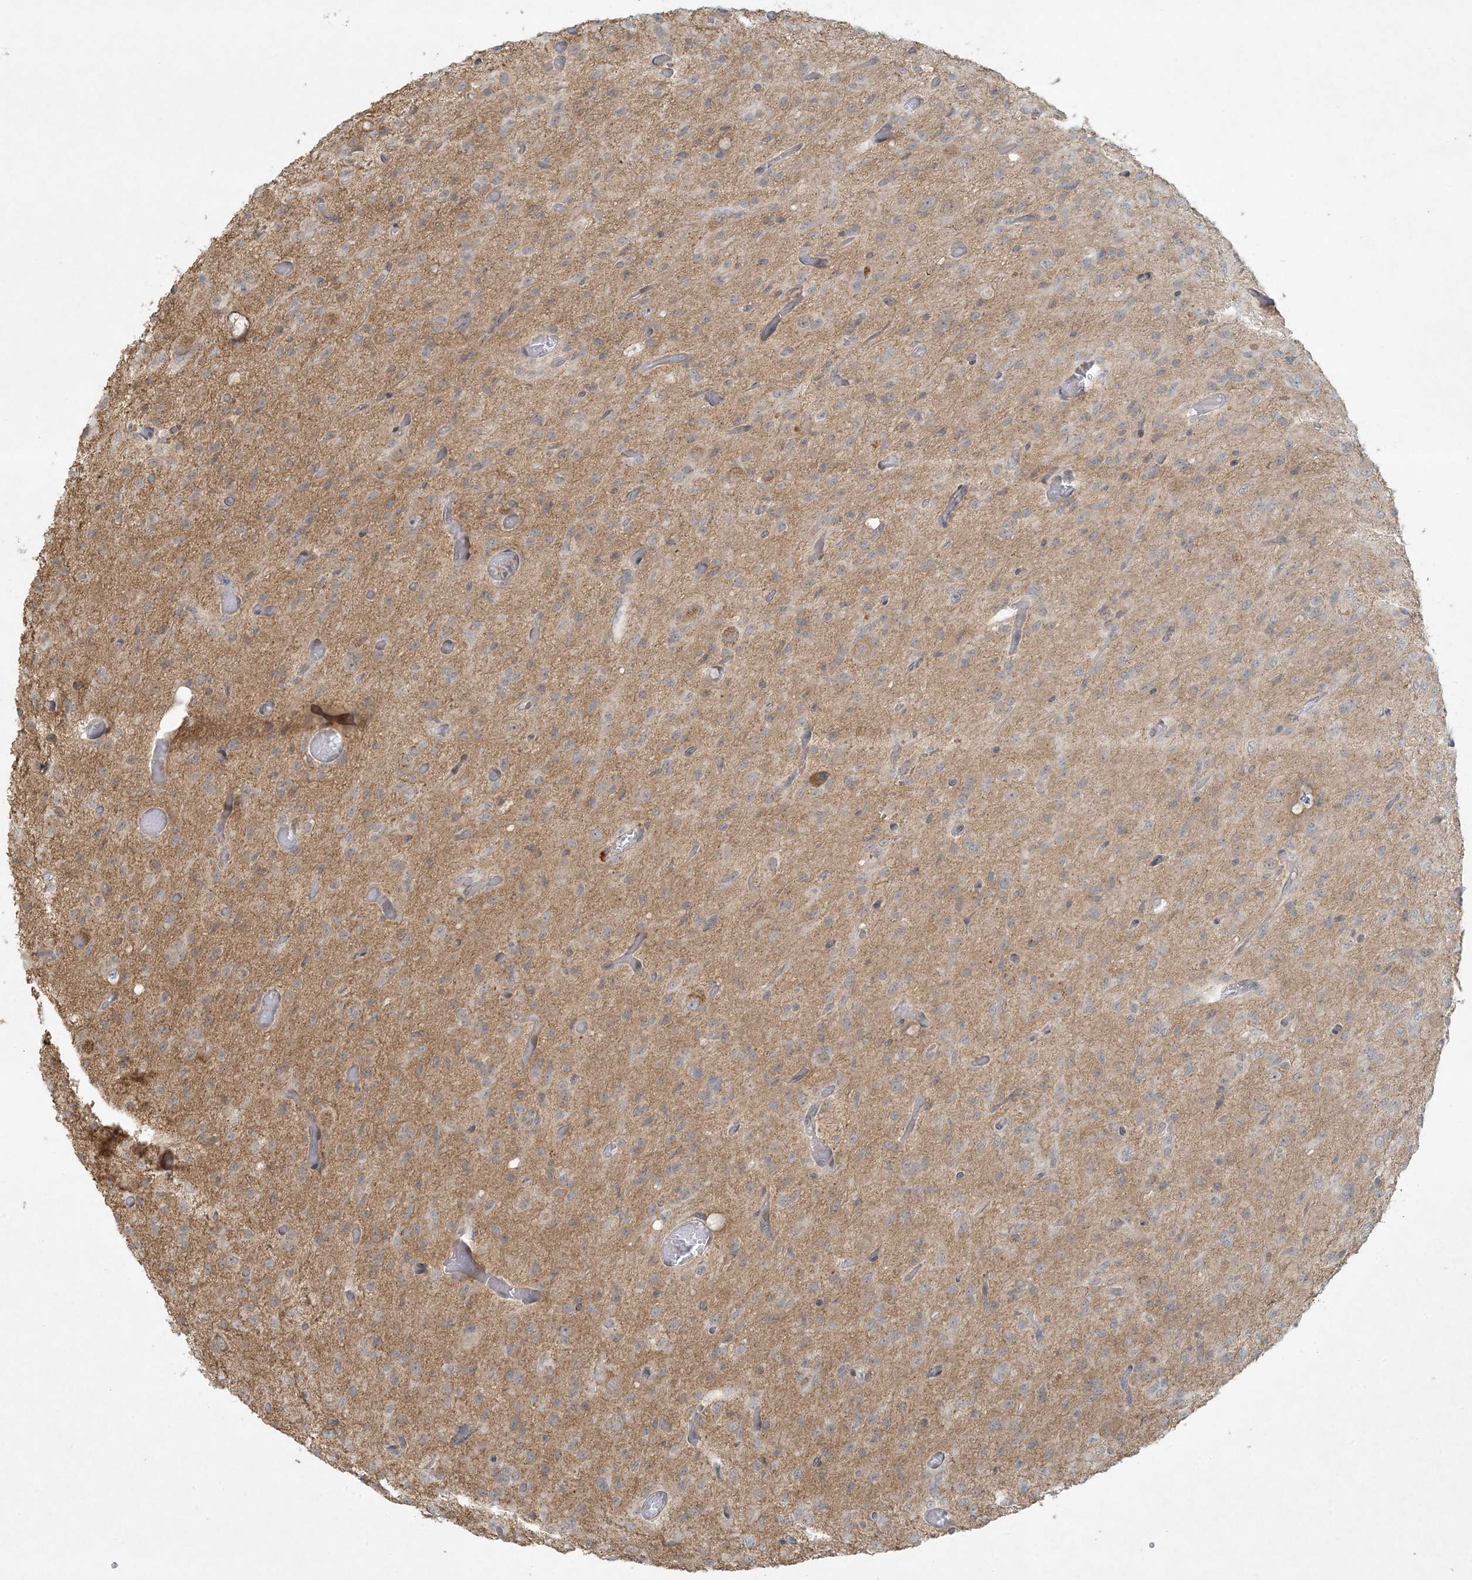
{"staining": {"intensity": "negative", "quantity": "none", "location": "none"}, "tissue": "glioma", "cell_type": "Tumor cells", "image_type": "cancer", "snomed": [{"axis": "morphology", "description": "Glioma, malignant, High grade"}, {"axis": "topography", "description": "Brain"}], "caption": "An image of glioma stained for a protein displays no brown staining in tumor cells.", "gene": "BCORL1", "patient": {"sex": "female", "age": 59}}